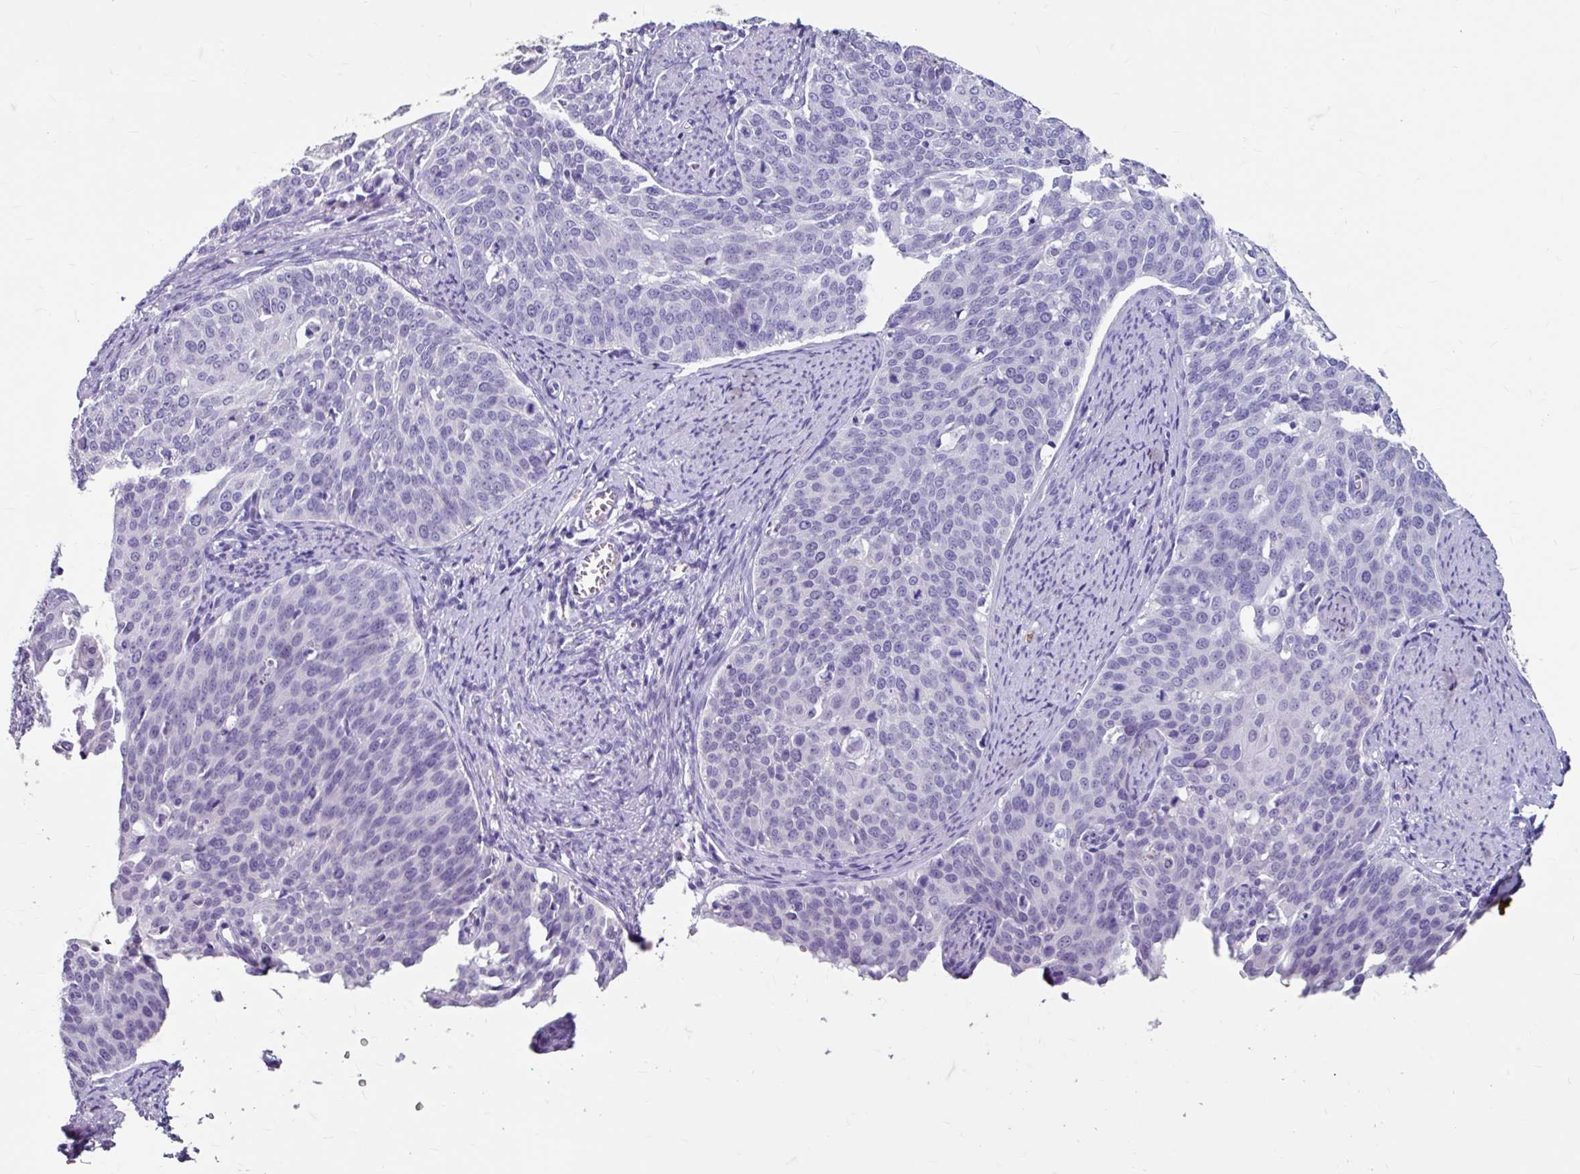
{"staining": {"intensity": "negative", "quantity": "none", "location": "none"}, "tissue": "cervical cancer", "cell_type": "Tumor cells", "image_type": "cancer", "snomed": [{"axis": "morphology", "description": "Squamous cell carcinoma, NOS"}, {"axis": "topography", "description": "Cervix"}], "caption": "Immunohistochemistry (IHC) micrograph of neoplastic tissue: cervical cancer (squamous cell carcinoma) stained with DAB demonstrates no significant protein expression in tumor cells.", "gene": "ANKRD1", "patient": {"sex": "female", "age": 44}}